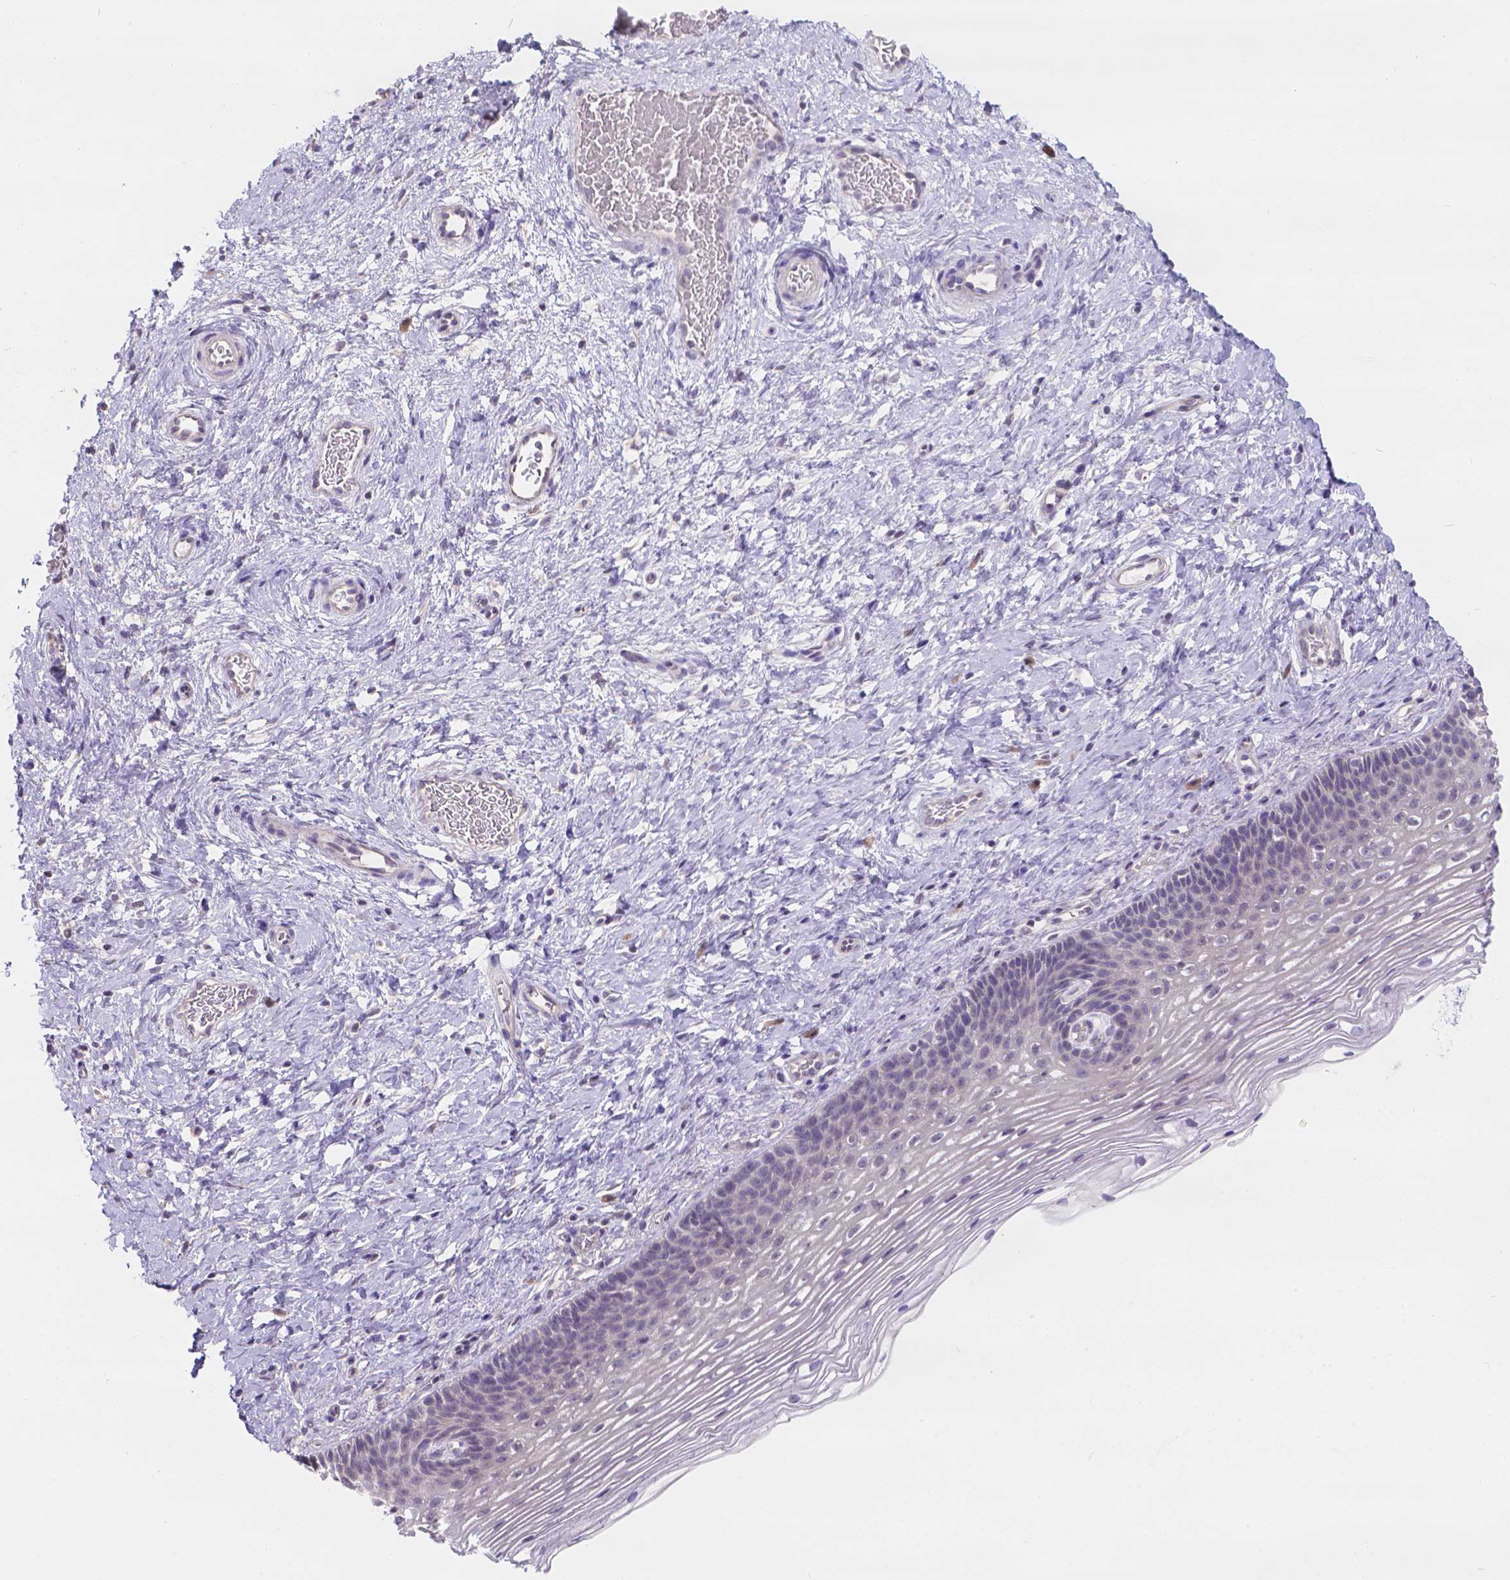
{"staining": {"intensity": "negative", "quantity": "none", "location": "none"}, "tissue": "cervix", "cell_type": "Glandular cells", "image_type": "normal", "snomed": [{"axis": "morphology", "description": "Normal tissue, NOS"}, {"axis": "topography", "description": "Cervix"}], "caption": "This is an IHC histopathology image of unremarkable cervix. There is no expression in glandular cells.", "gene": "CD96", "patient": {"sex": "female", "age": 34}}